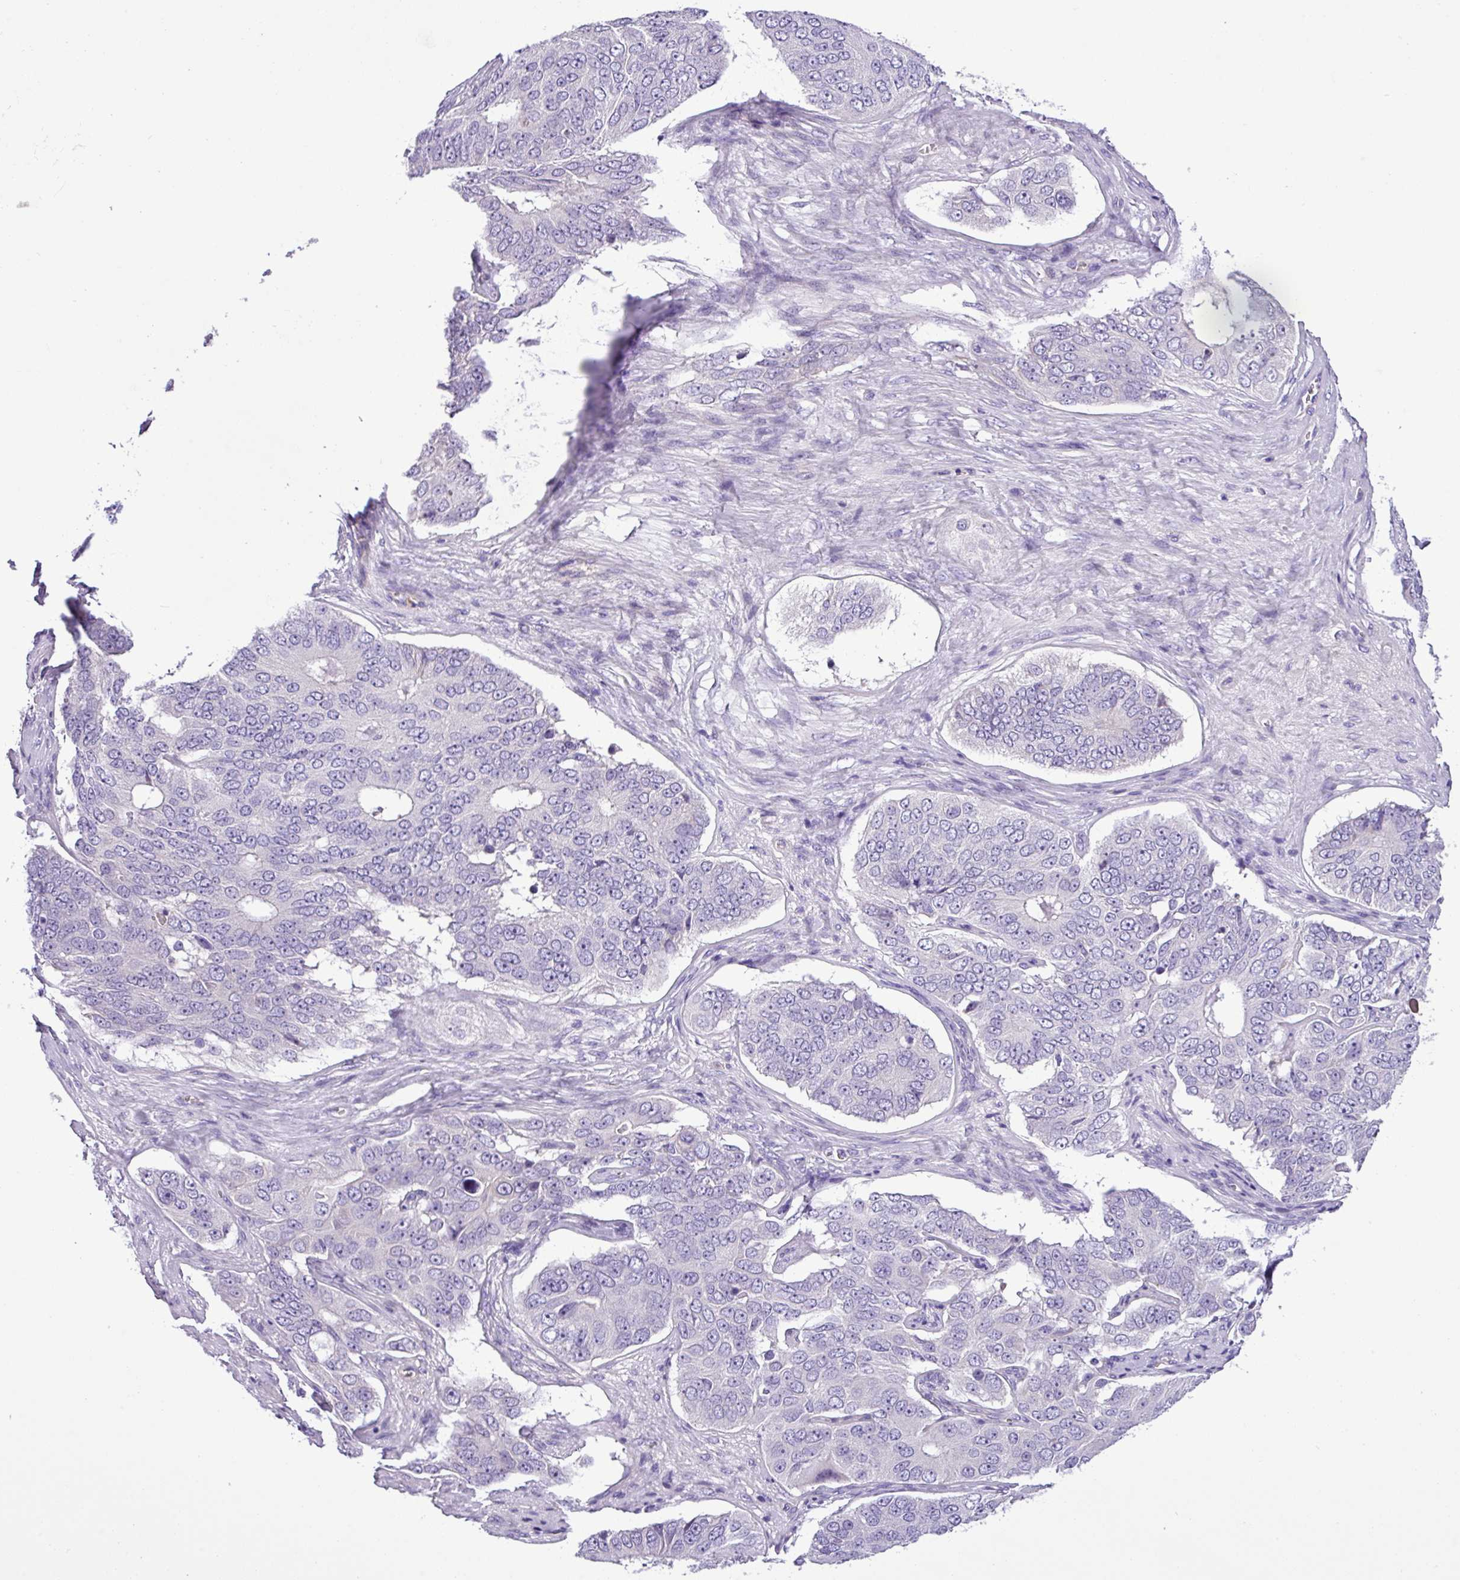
{"staining": {"intensity": "negative", "quantity": "none", "location": "none"}, "tissue": "ovarian cancer", "cell_type": "Tumor cells", "image_type": "cancer", "snomed": [{"axis": "morphology", "description": "Carcinoma, endometroid"}, {"axis": "topography", "description": "Ovary"}], "caption": "Immunohistochemistry (IHC) photomicrograph of human ovarian cancer (endometroid carcinoma) stained for a protein (brown), which reveals no expression in tumor cells.", "gene": "C11orf91", "patient": {"sex": "female", "age": 51}}